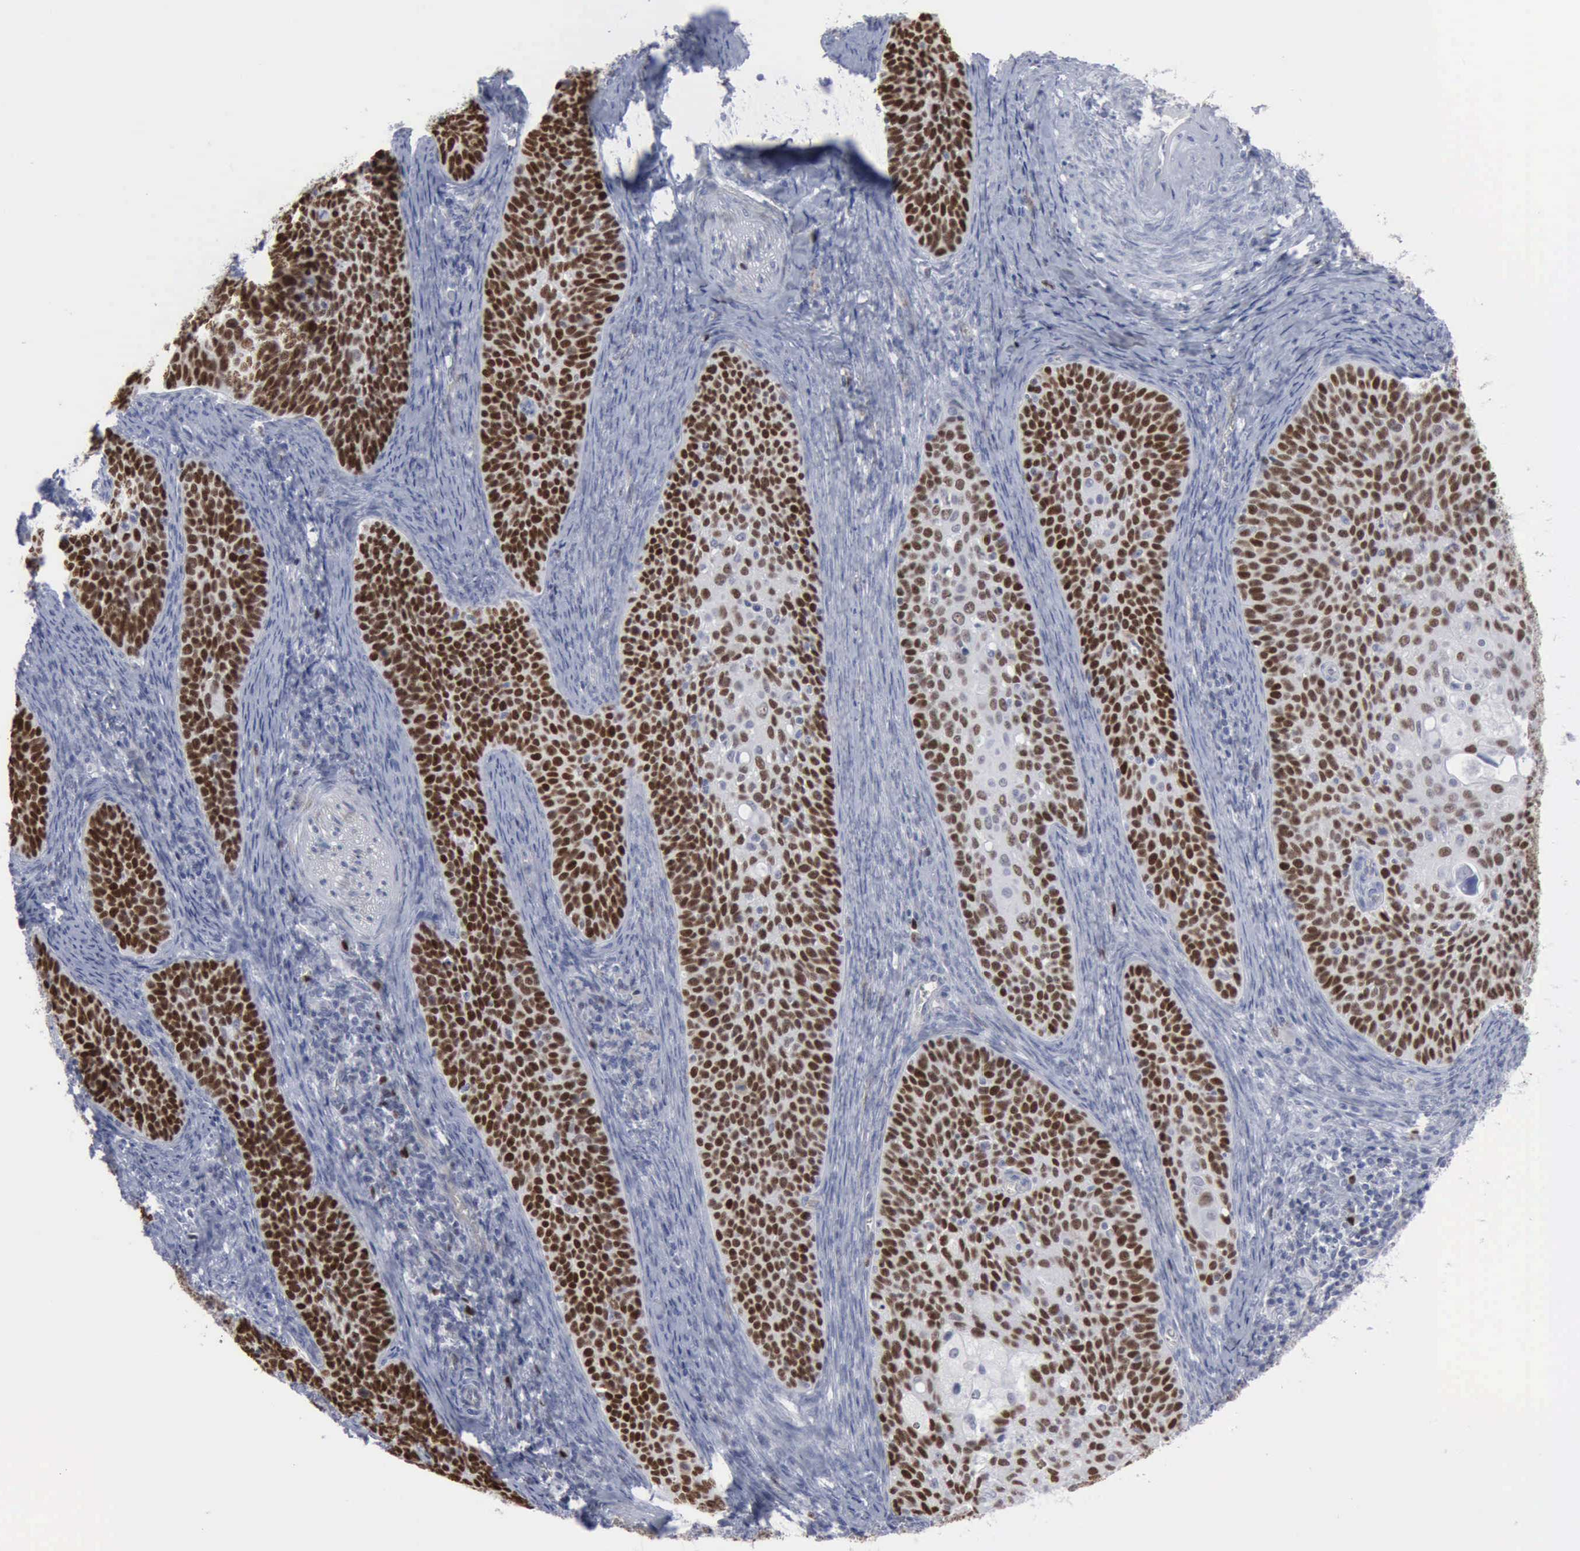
{"staining": {"intensity": "strong", "quantity": "25%-75%", "location": "nuclear"}, "tissue": "cervical cancer", "cell_type": "Tumor cells", "image_type": "cancer", "snomed": [{"axis": "morphology", "description": "Squamous cell carcinoma, NOS"}, {"axis": "topography", "description": "Cervix"}], "caption": "Human cervical squamous cell carcinoma stained with a protein marker exhibits strong staining in tumor cells.", "gene": "MCM5", "patient": {"sex": "female", "age": 33}}